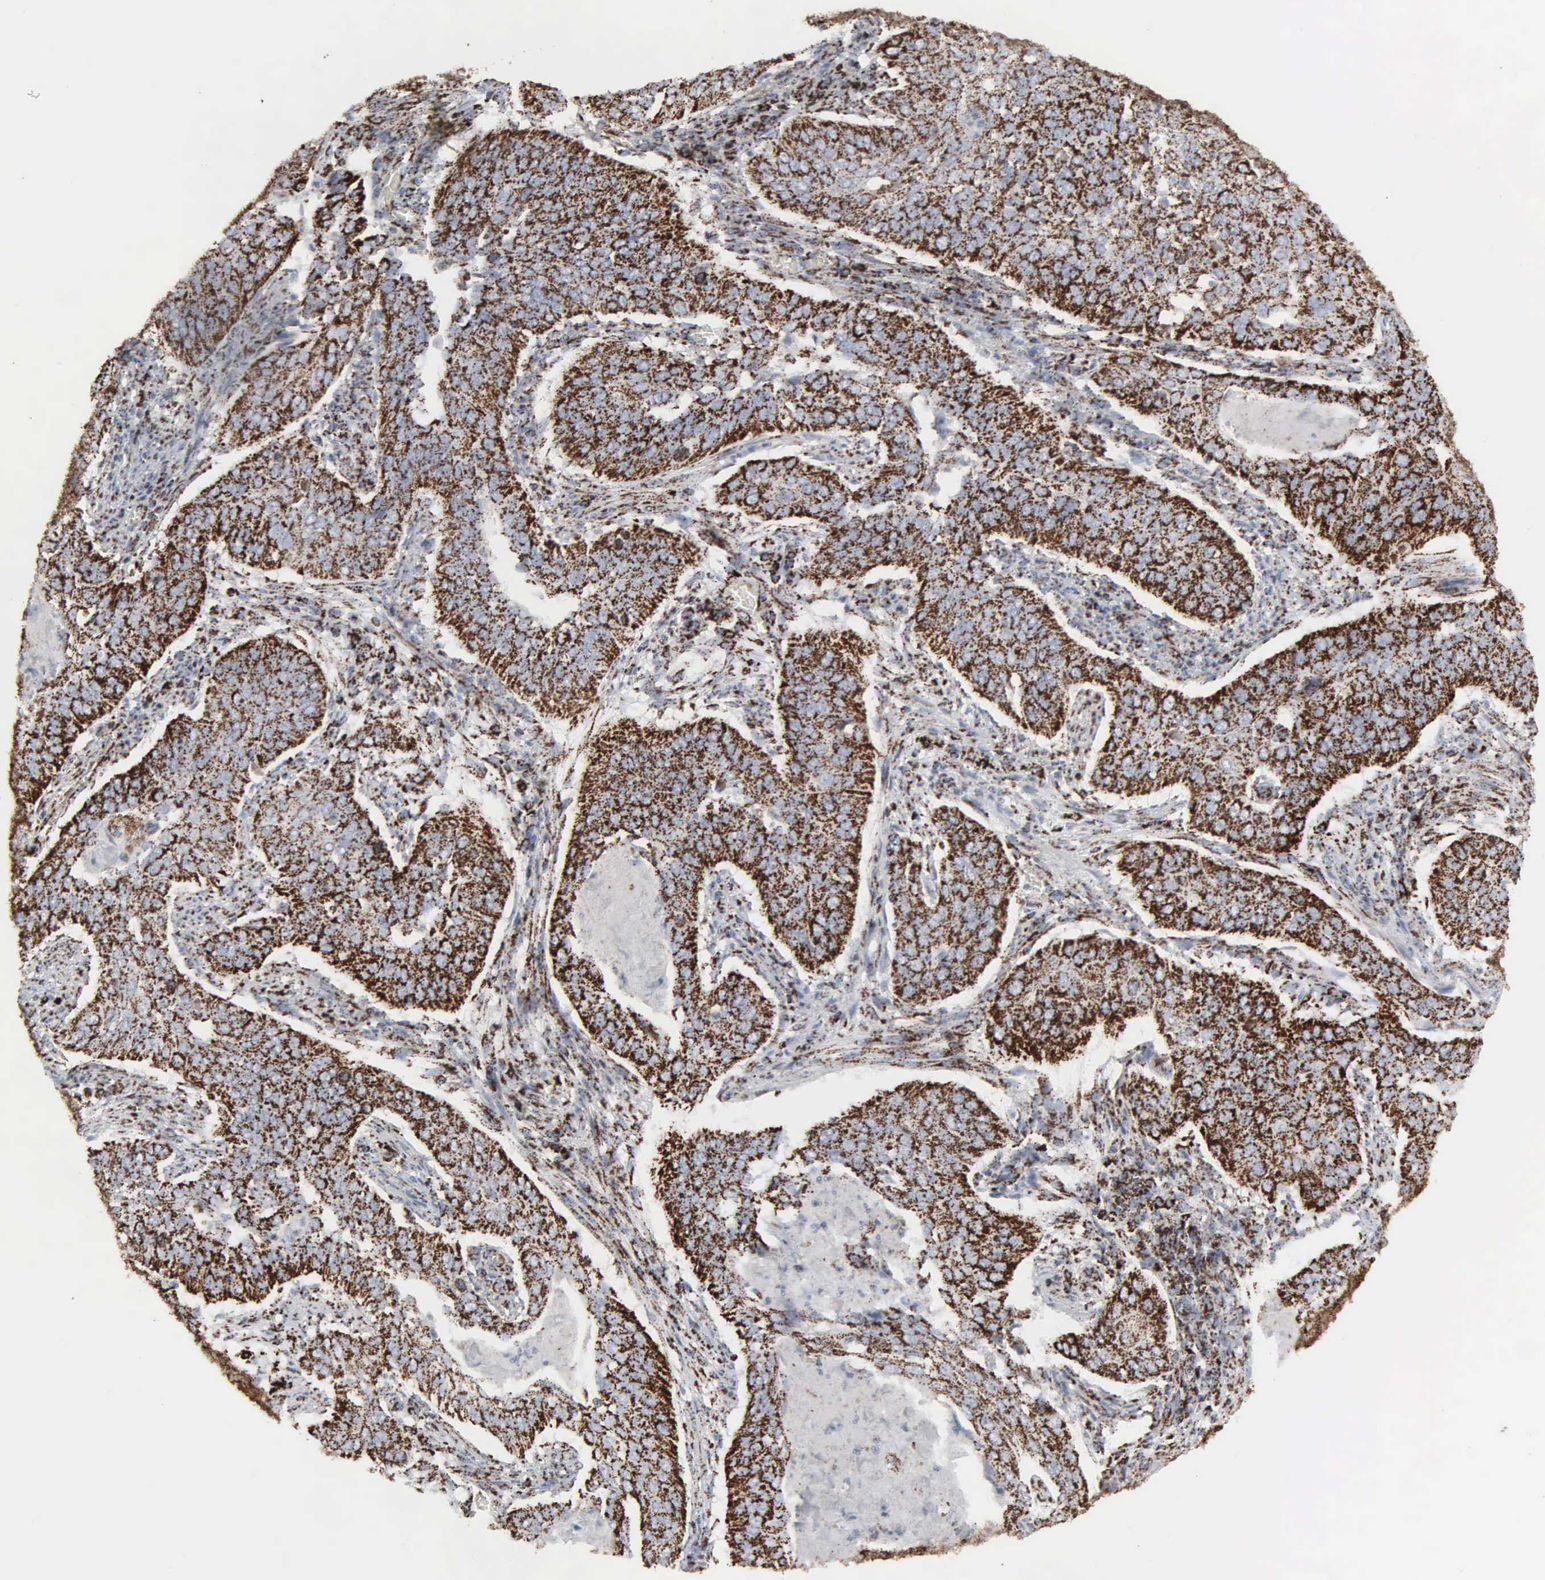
{"staining": {"intensity": "strong", "quantity": ">75%", "location": "cytoplasmic/membranous"}, "tissue": "cervical cancer", "cell_type": "Tumor cells", "image_type": "cancer", "snomed": [{"axis": "morphology", "description": "Squamous cell carcinoma, NOS"}, {"axis": "topography", "description": "Cervix"}], "caption": "Human squamous cell carcinoma (cervical) stained with a brown dye demonstrates strong cytoplasmic/membranous positive staining in approximately >75% of tumor cells.", "gene": "HSPA9", "patient": {"sex": "female", "age": 39}}